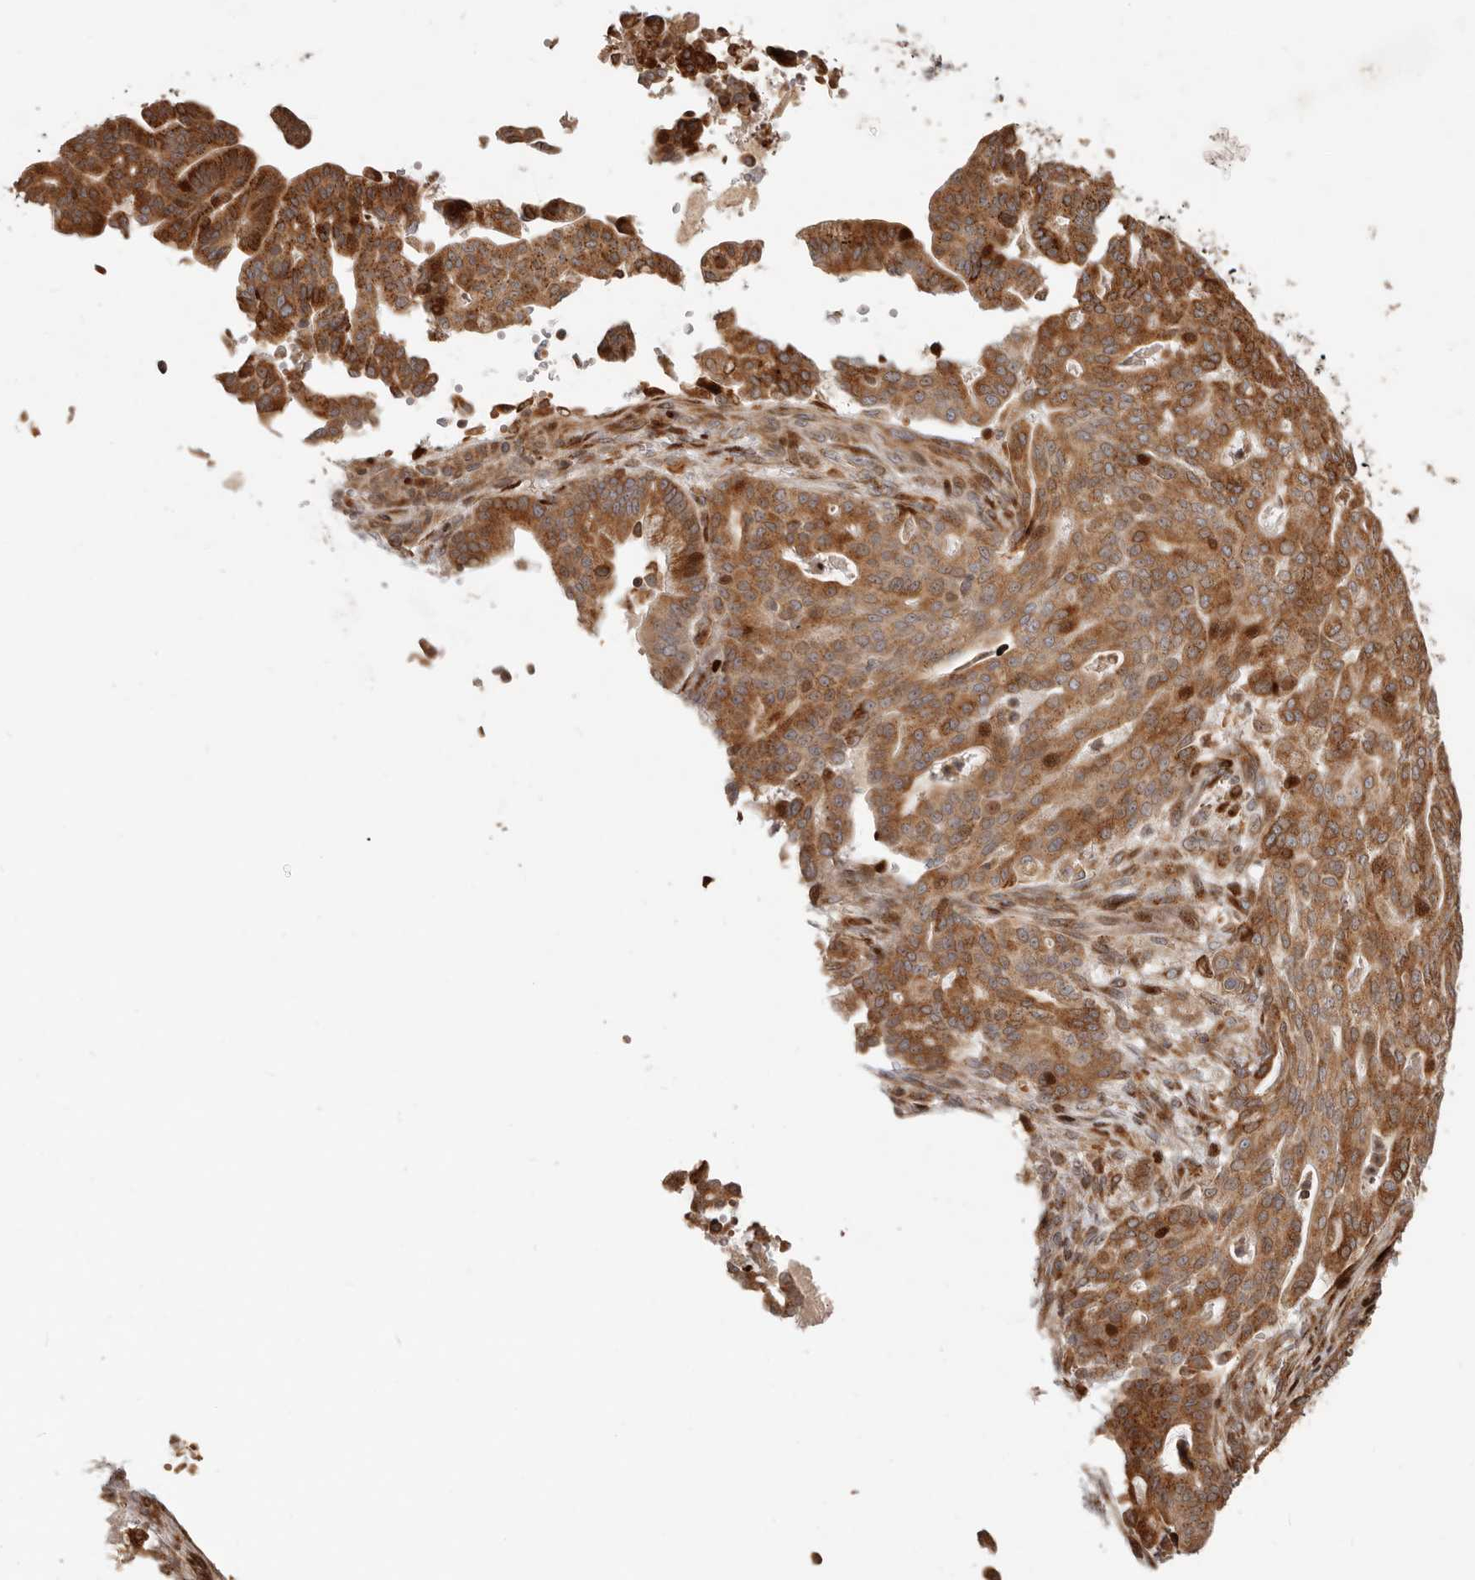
{"staining": {"intensity": "moderate", "quantity": ">75%", "location": "cytoplasmic/membranous,nuclear"}, "tissue": "pancreatic cancer", "cell_type": "Tumor cells", "image_type": "cancer", "snomed": [{"axis": "morphology", "description": "Adenocarcinoma, NOS"}, {"axis": "topography", "description": "Pancreas"}], "caption": "Immunohistochemical staining of human pancreatic adenocarcinoma reveals moderate cytoplasmic/membranous and nuclear protein expression in about >75% of tumor cells.", "gene": "TRIM4", "patient": {"sex": "male", "age": 63}}